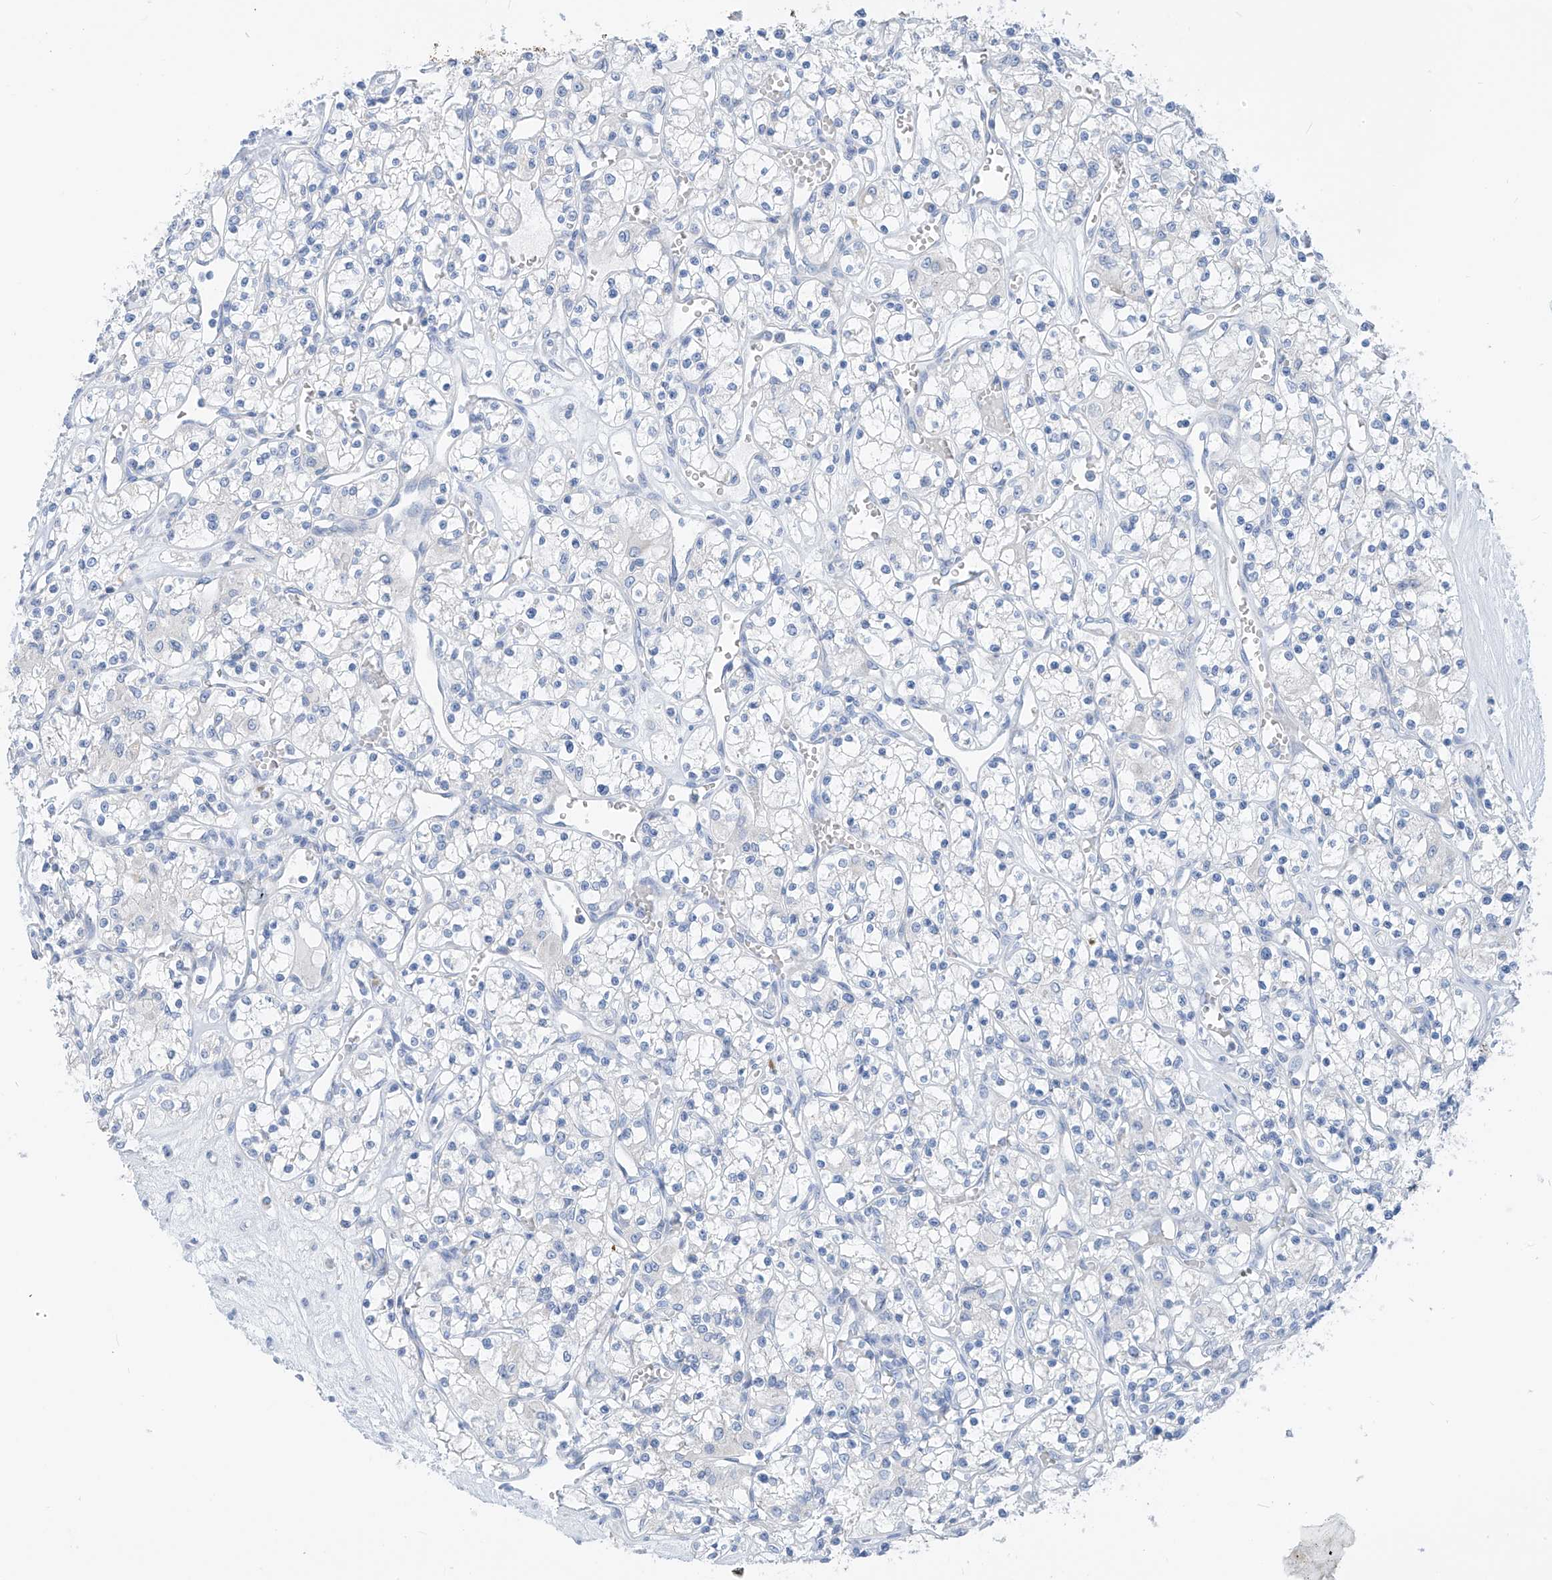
{"staining": {"intensity": "negative", "quantity": "none", "location": "none"}, "tissue": "renal cancer", "cell_type": "Tumor cells", "image_type": "cancer", "snomed": [{"axis": "morphology", "description": "Adenocarcinoma, NOS"}, {"axis": "topography", "description": "Kidney"}], "caption": "IHC of human renal adenocarcinoma reveals no staining in tumor cells. (DAB immunohistochemistry visualized using brightfield microscopy, high magnification).", "gene": "ZNF404", "patient": {"sex": "female", "age": 59}}